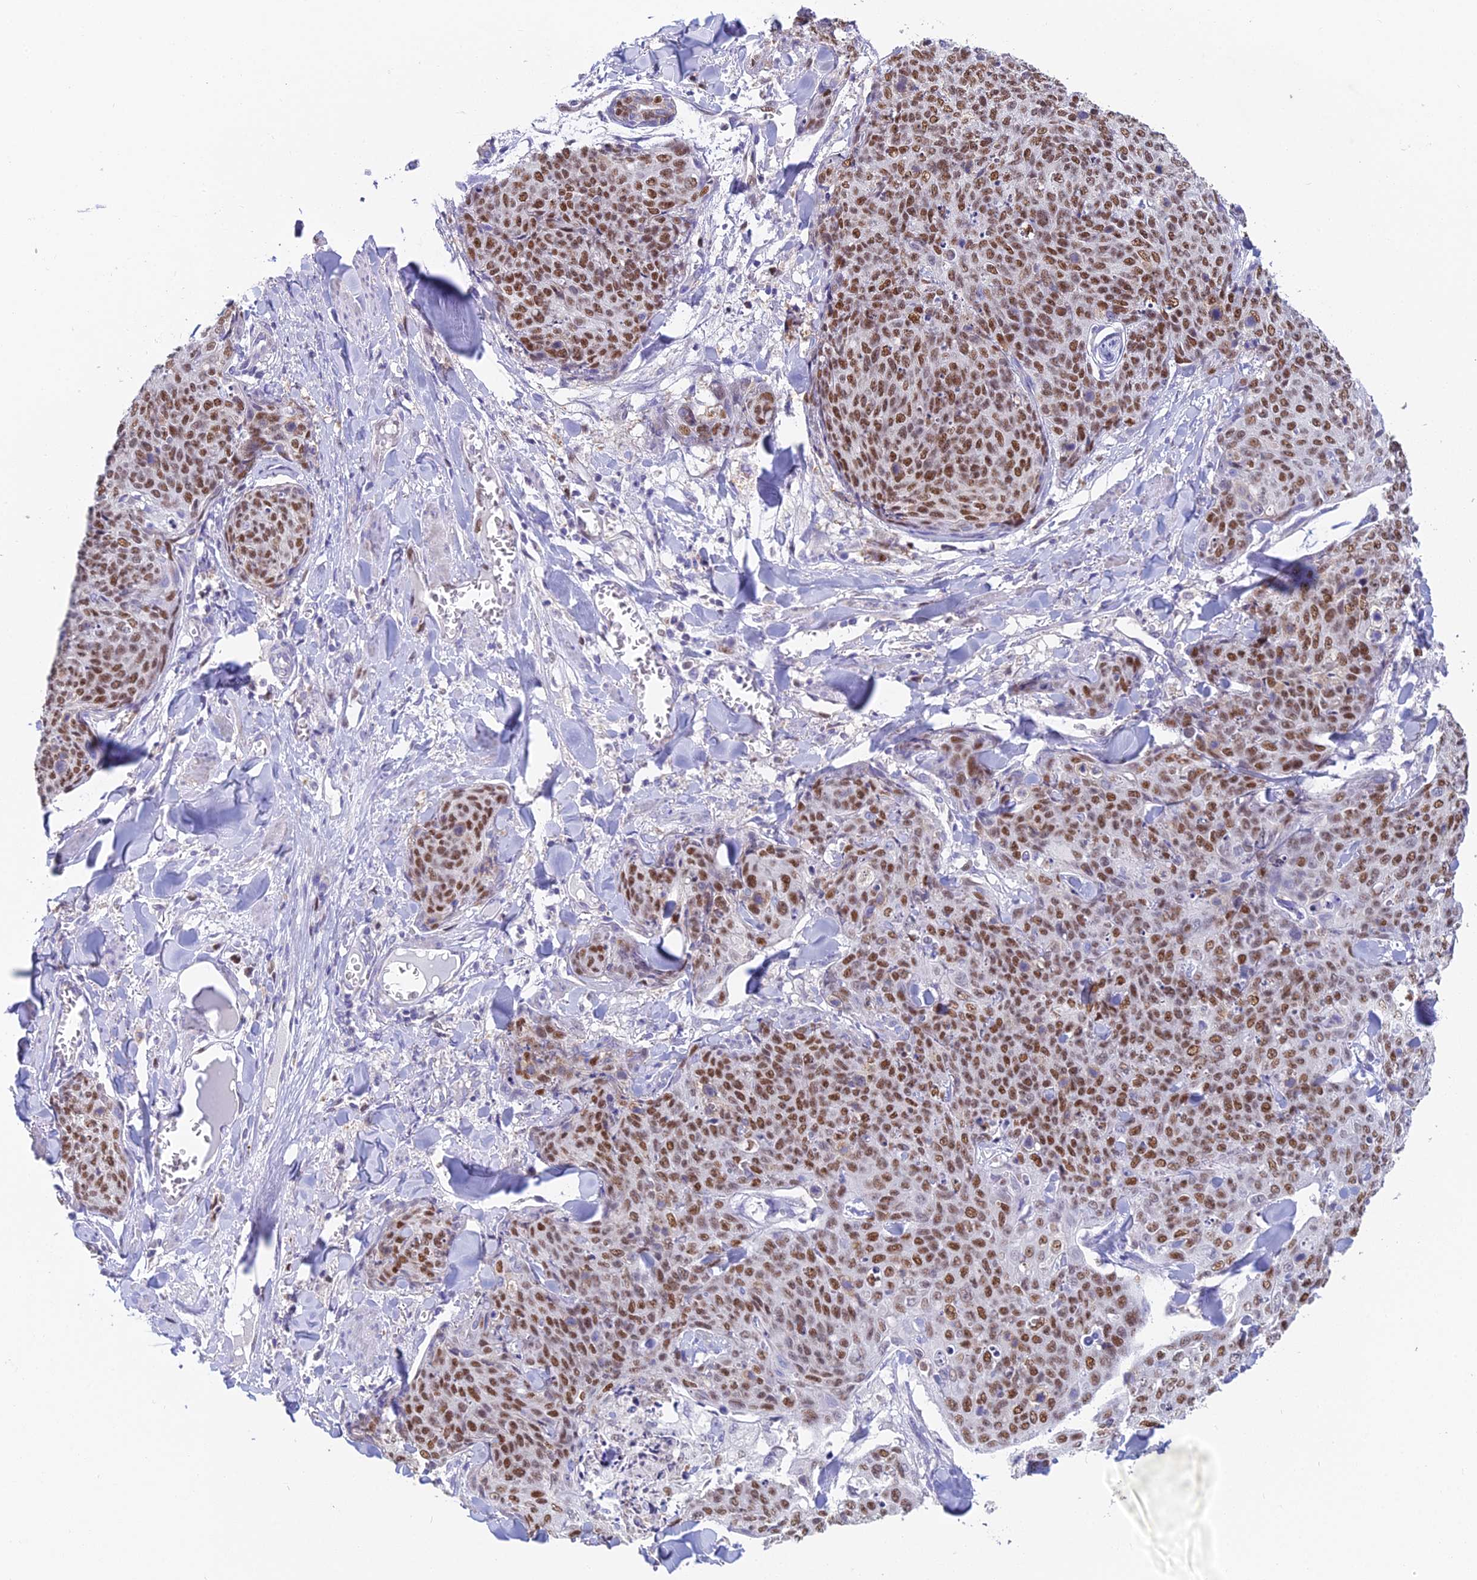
{"staining": {"intensity": "strong", "quantity": ">75%", "location": "nuclear"}, "tissue": "skin cancer", "cell_type": "Tumor cells", "image_type": "cancer", "snomed": [{"axis": "morphology", "description": "Squamous cell carcinoma, NOS"}, {"axis": "topography", "description": "Skin"}, {"axis": "topography", "description": "Vulva"}], "caption": "Skin cancer (squamous cell carcinoma) stained for a protein demonstrates strong nuclear positivity in tumor cells. The protein of interest is shown in brown color, while the nuclei are stained blue.", "gene": "MCM2", "patient": {"sex": "female", "age": 85}}